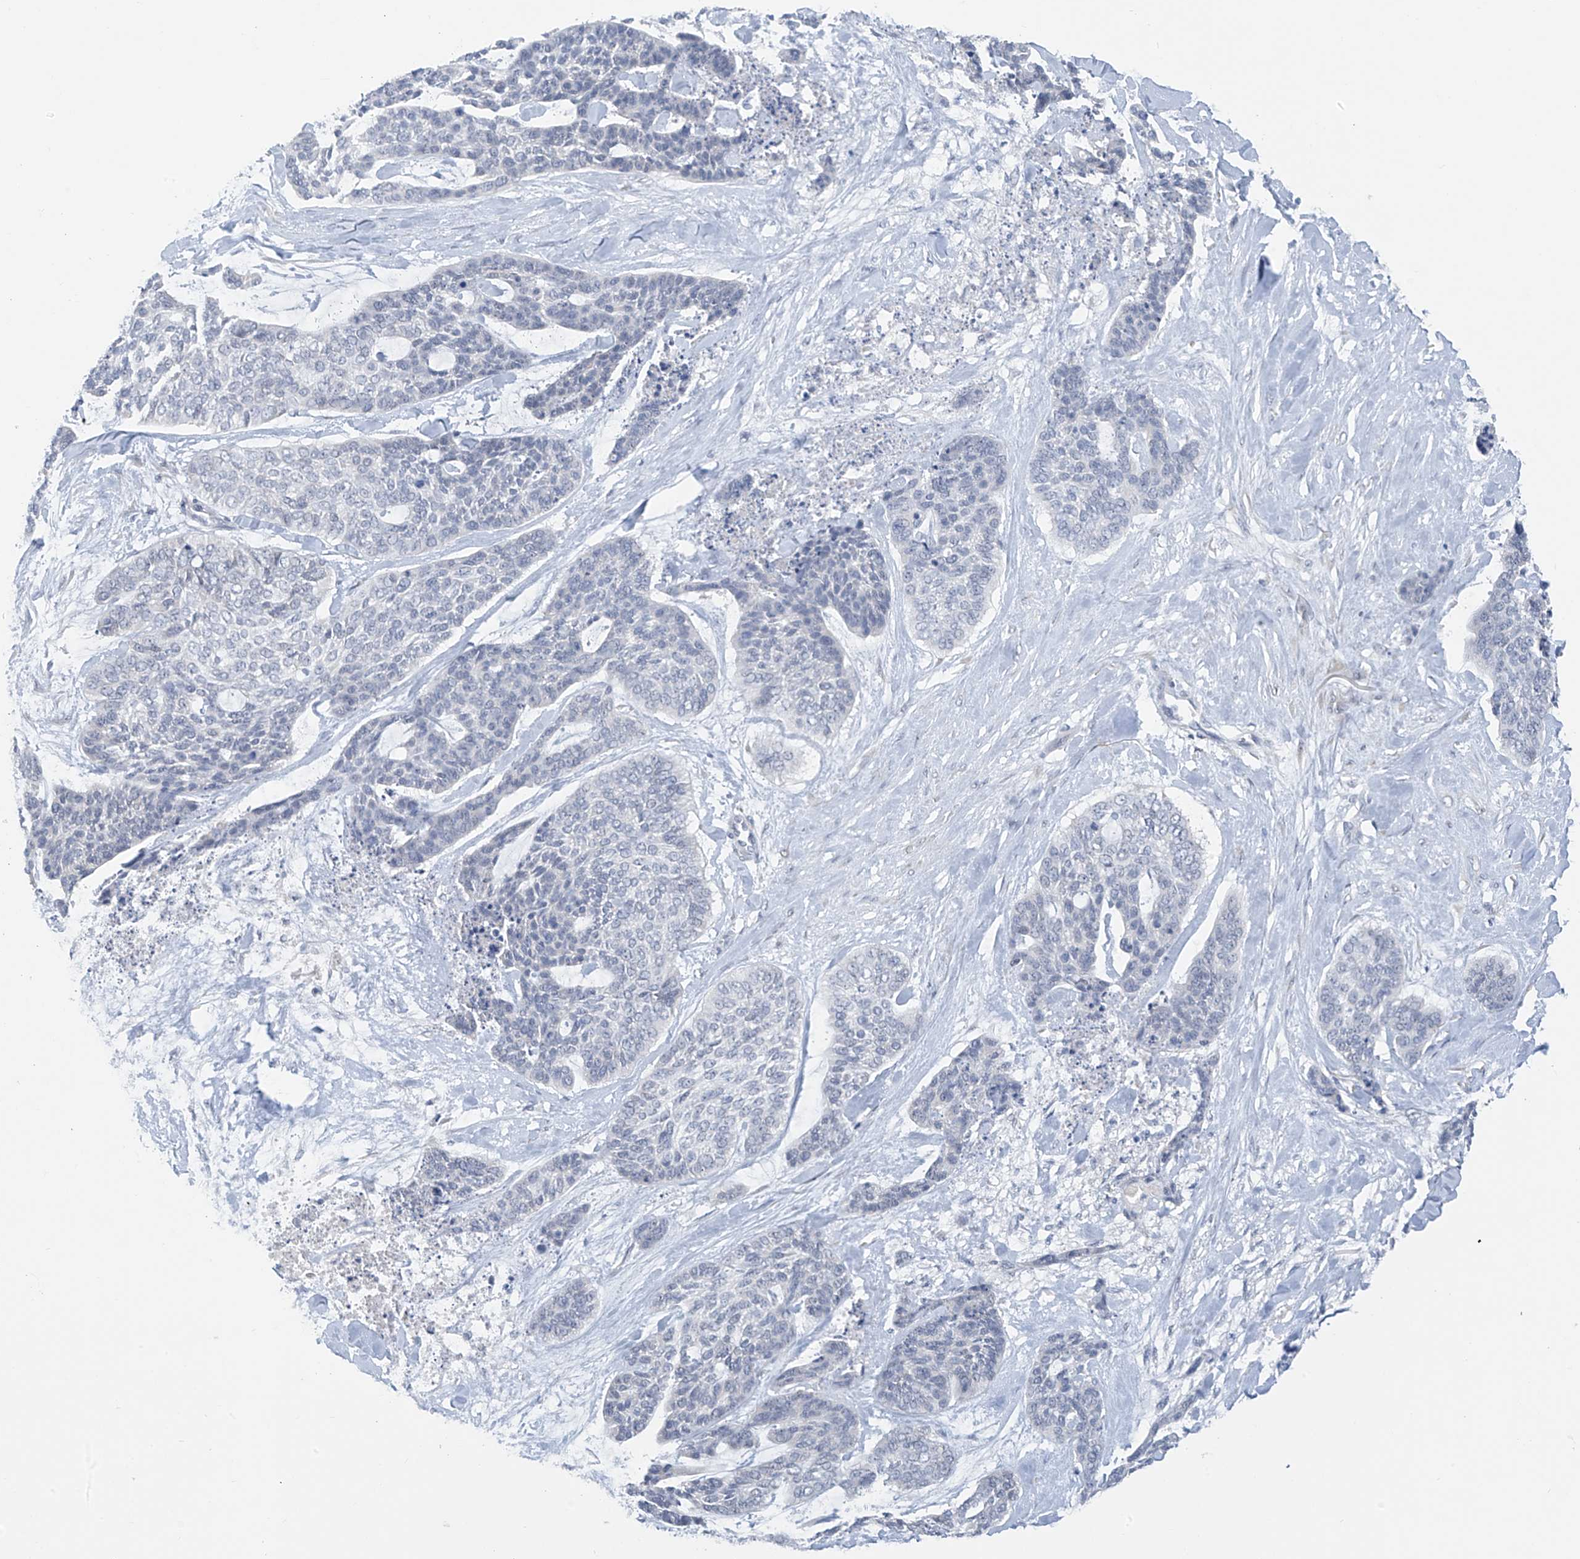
{"staining": {"intensity": "negative", "quantity": "none", "location": "none"}, "tissue": "skin cancer", "cell_type": "Tumor cells", "image_type": "cancer", "snomed": [{"axis": "morphology", "description": "Basal cell carcinoma"}, {"axis": "topography", "description": "Skin"}], "caption": "Micrograph shows no protein expression in tumor cells of skin basal cell carcinoma tissue.", "gene": "CYP4V2", "patient": {"sex": "female", "age": 64}}